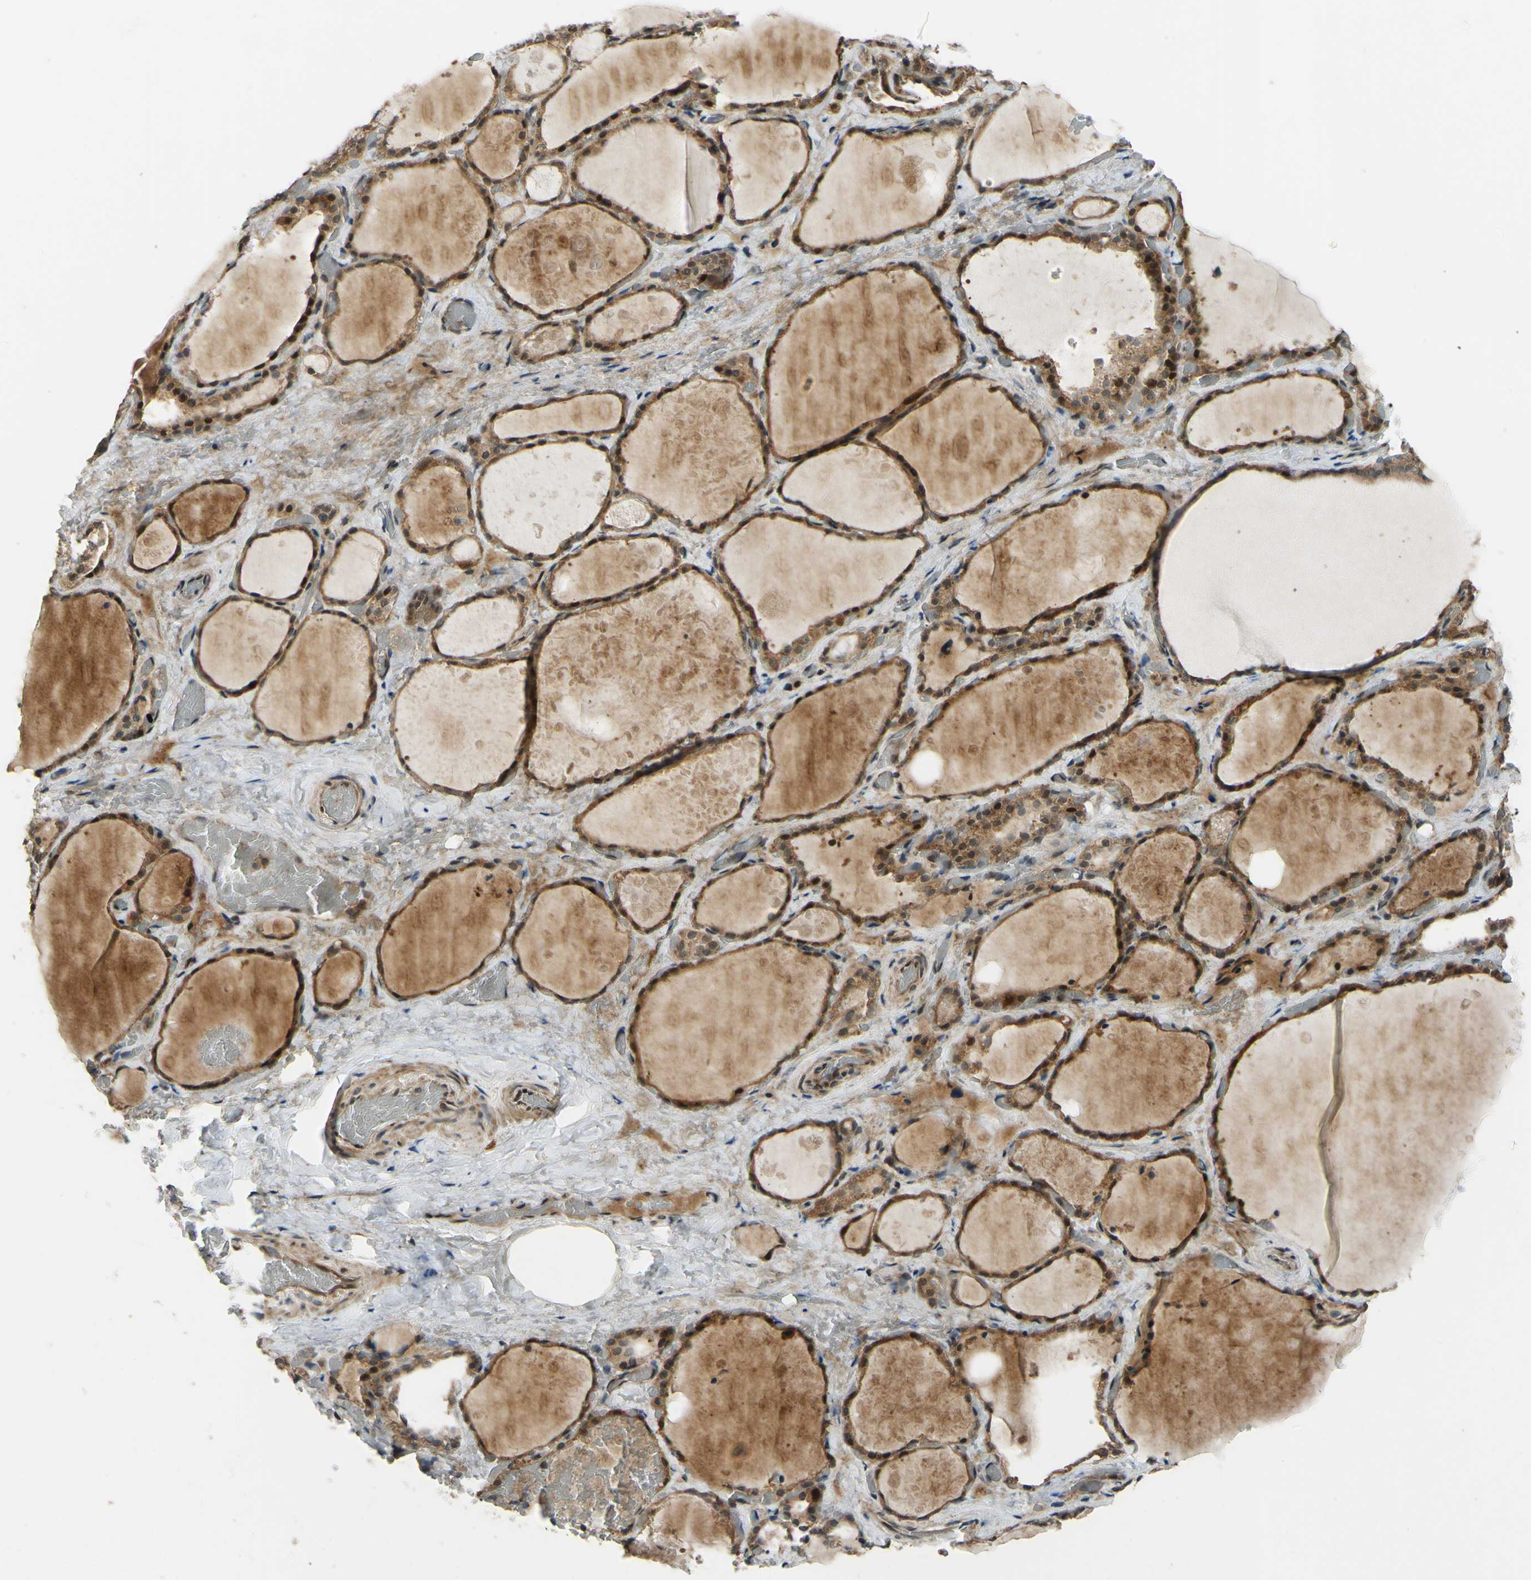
{"staining": {"intensity": "moderate", "quantity": ">75%", "location": "cytoplasmic/membranous,nuclear"}, "tissue": "thyroid gland", "cell_type": "Glandular cells", "image_type": "normal", "snomed": [{"axis": "morphology", "description": "Normal tissue, NOS"}, {"axis": "topography", "description": "Thyroid gland"}], "caption": "IHC staining of unremarkable thyroid gland, which demonstrates medium levels of moderate cytoplasmic/membranous,nuclear positivity in approximately >75% of glandular cells indicating moderate cytoplasmic/membranous,nuclear protein expression. The staining was performed using DAB (brown) for protein detection and nuclei were counterstained in hematoxylin (blue).", "gene": "ABCC8", "patient": {"sex": "male", "age": 61}}